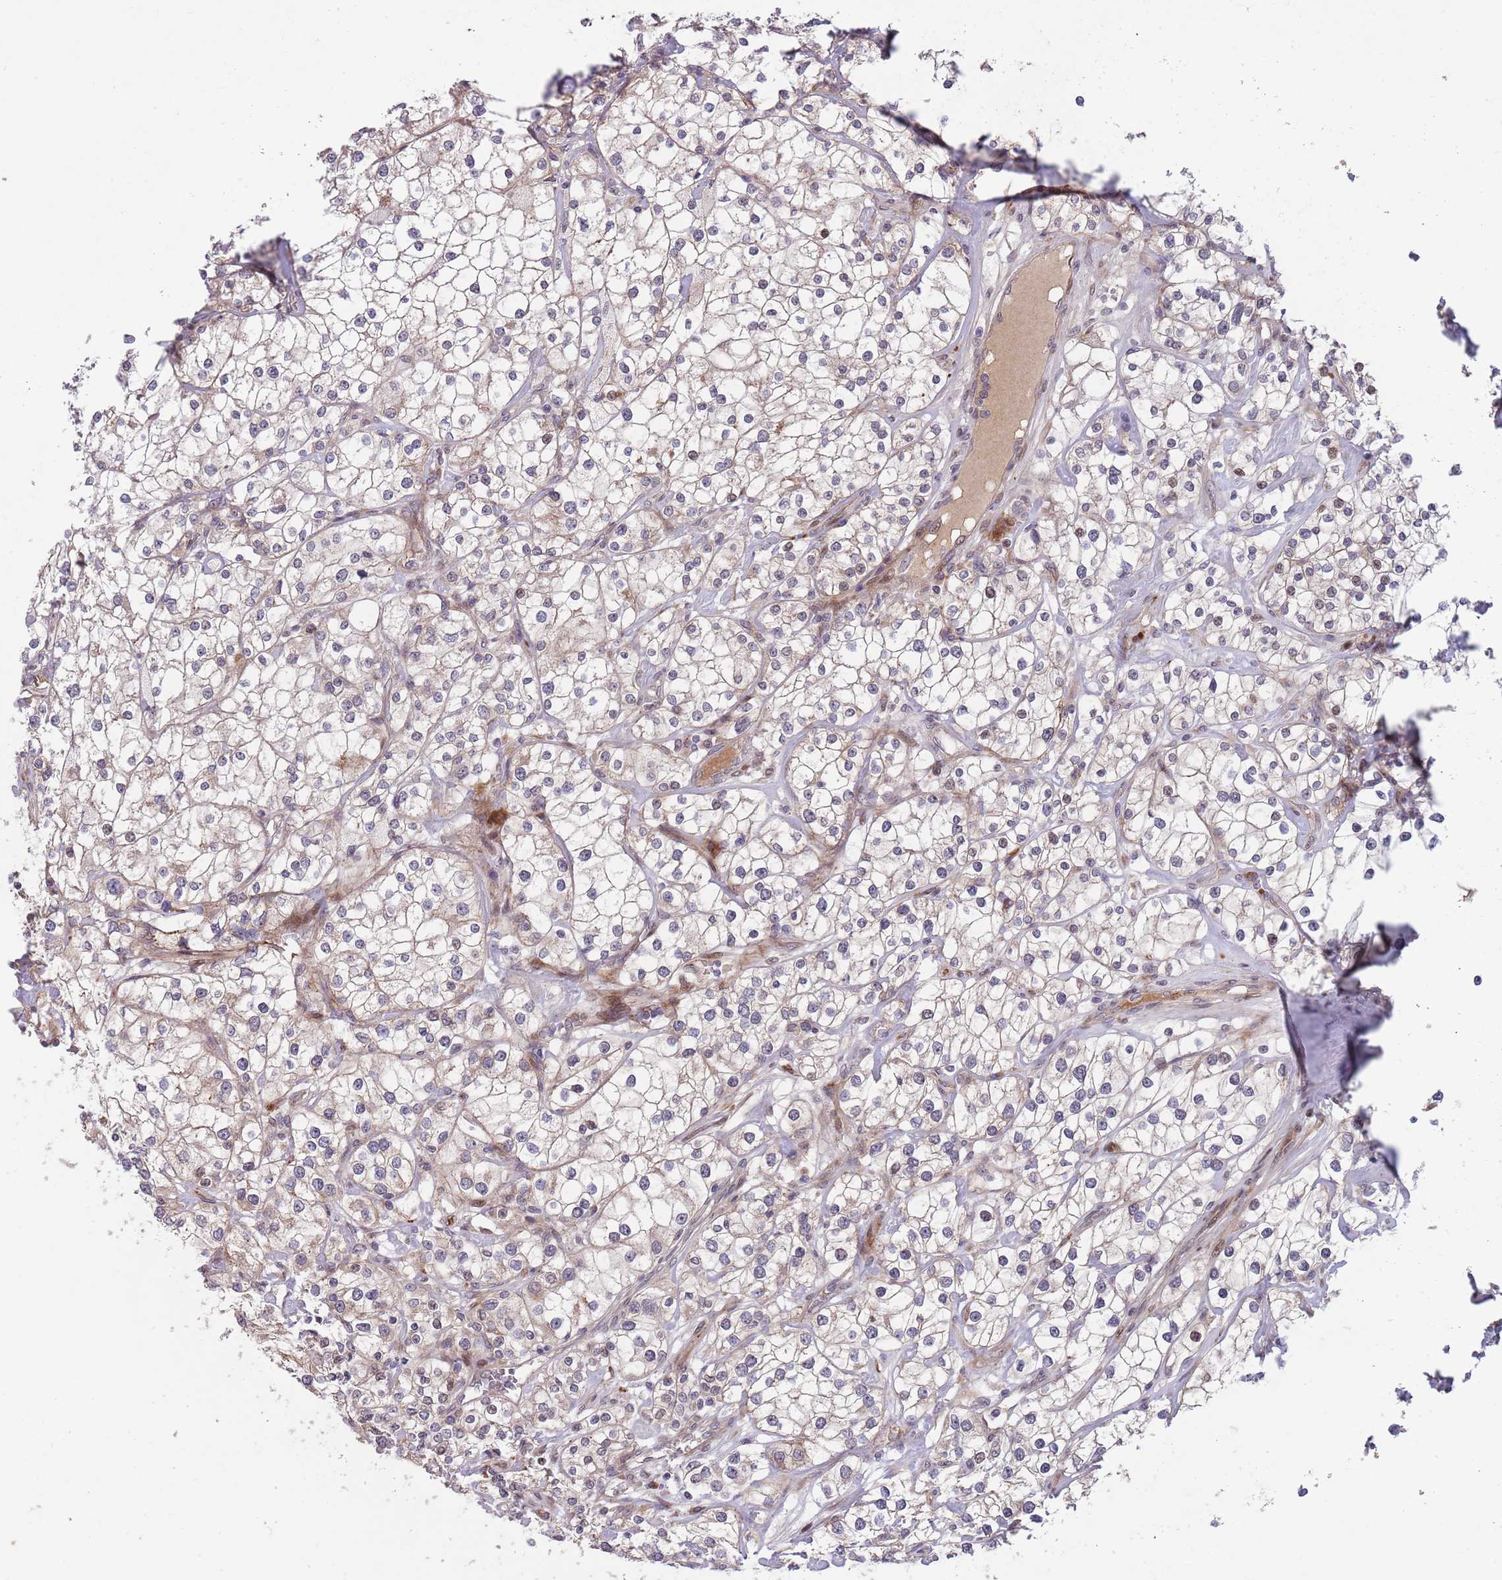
{"staining": {"intensity": "negative", "quantity": "none", "location": "none"}, "tissue": "renal cancer", "cell_type": "Tumor cells", "image_type": "cancer", "snomed": [{"axis": "morphology", "description": "Adenocarcinoma, NOS"}, {"axis": "topography", "description": "Kidney"}], "caption": "An IHC image of renal adenocarcinoma is shown. There is no staining in tumor cells of renal adenocarcinoma.", "gene": "NT5DC4", "patient": {"sex": "male", "age": 77}}